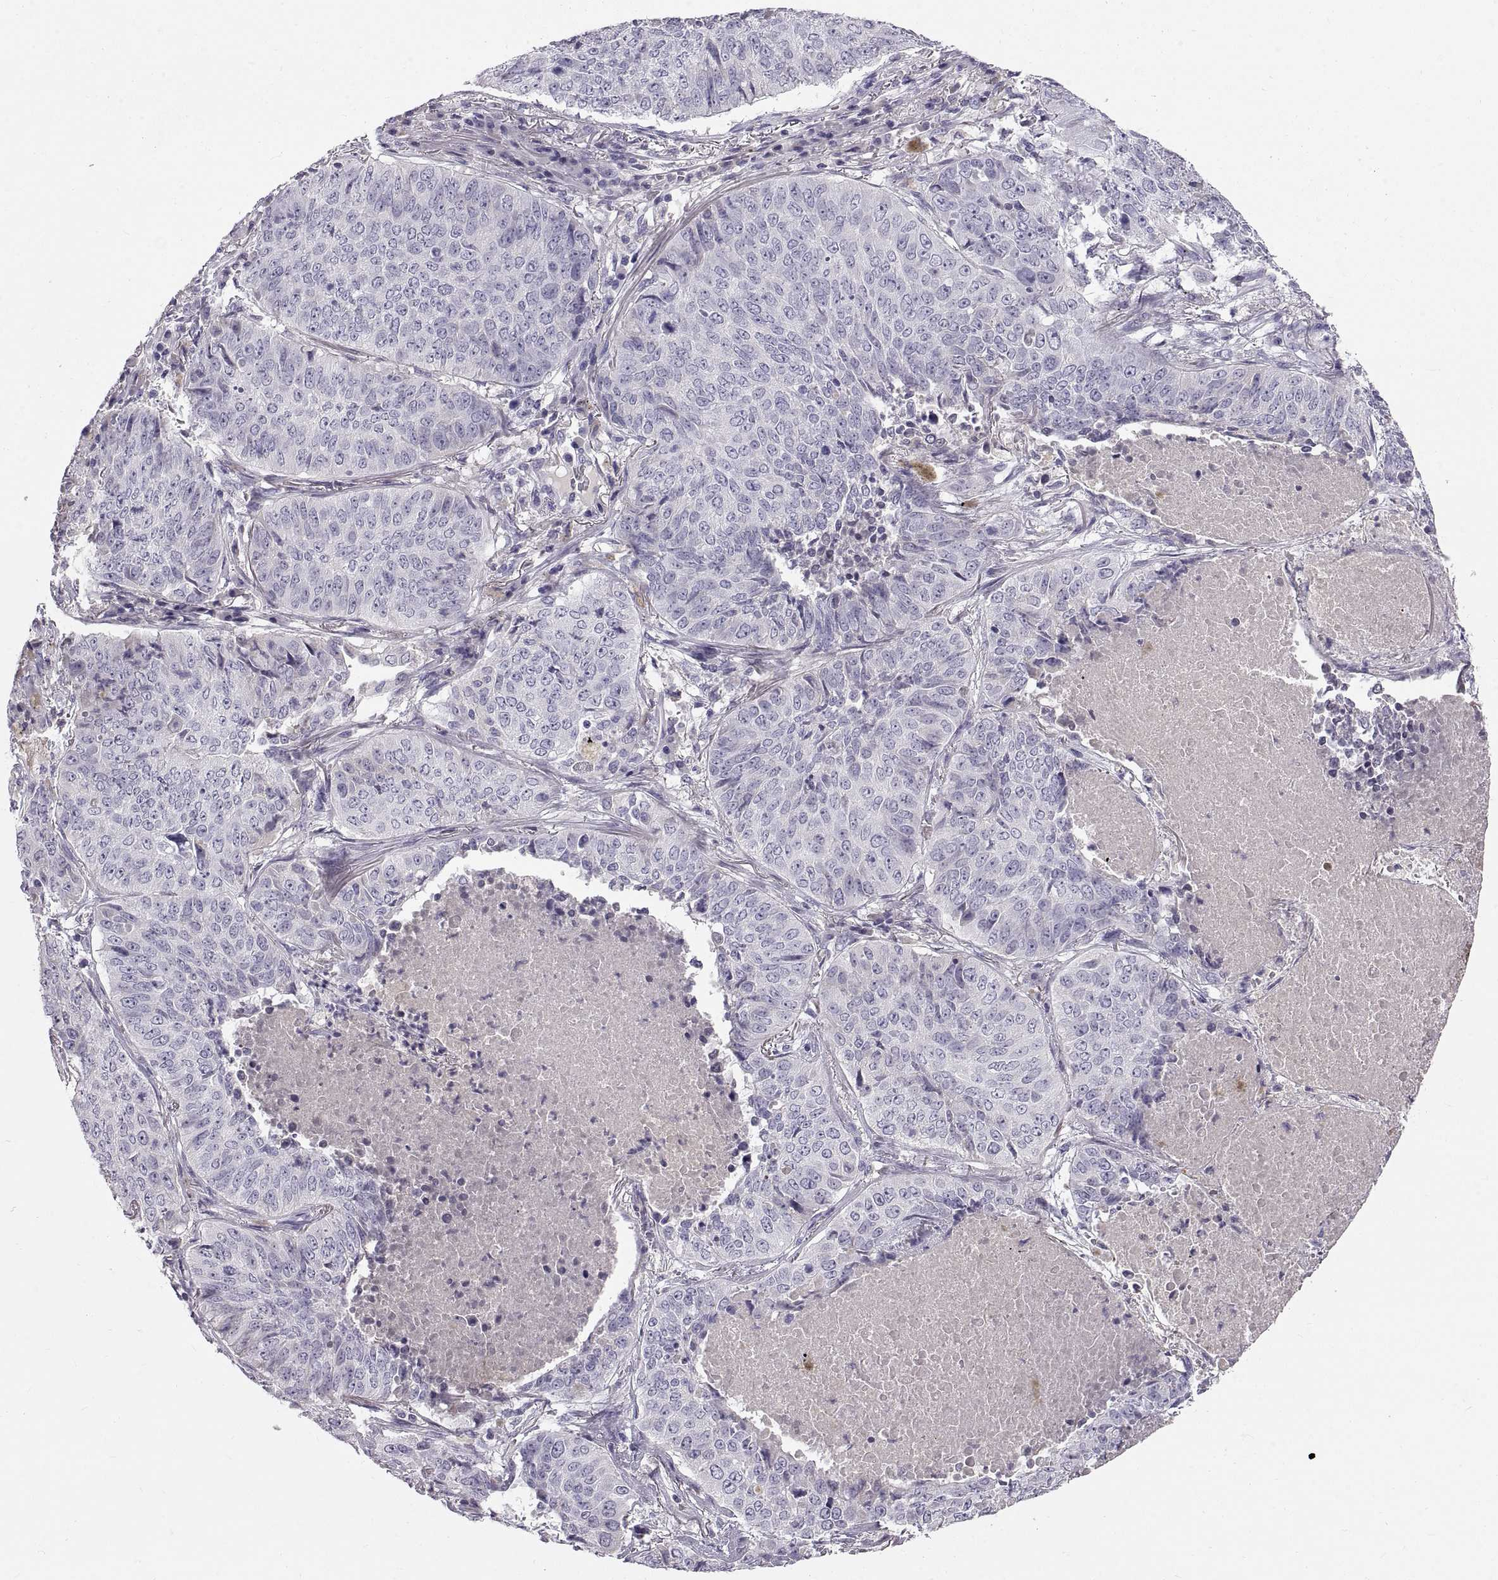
{"staining": {"intensity": "negative", "quantity": "none", "location": "none"}, "tissue": "lung cancer", "cell_type": "Tumor cells", "image_type": "cancer", "snomed": [{"axis": "morphology", "description": "Normal tissue, NOS"}, {"axis": "morphology", "description": "Squamous cell carcinoma, NOS"}, {"axis": "topography", "description": "Bronchus"}, {"axis": "topography", "description": "Lung"}], "caption": "This is an immunohistochemistry (IHC) image of human lung cancer. There is no positivity in tumor cells.", "gene": "ADAM32", "patient": {"sex": "male", "age": 64}}